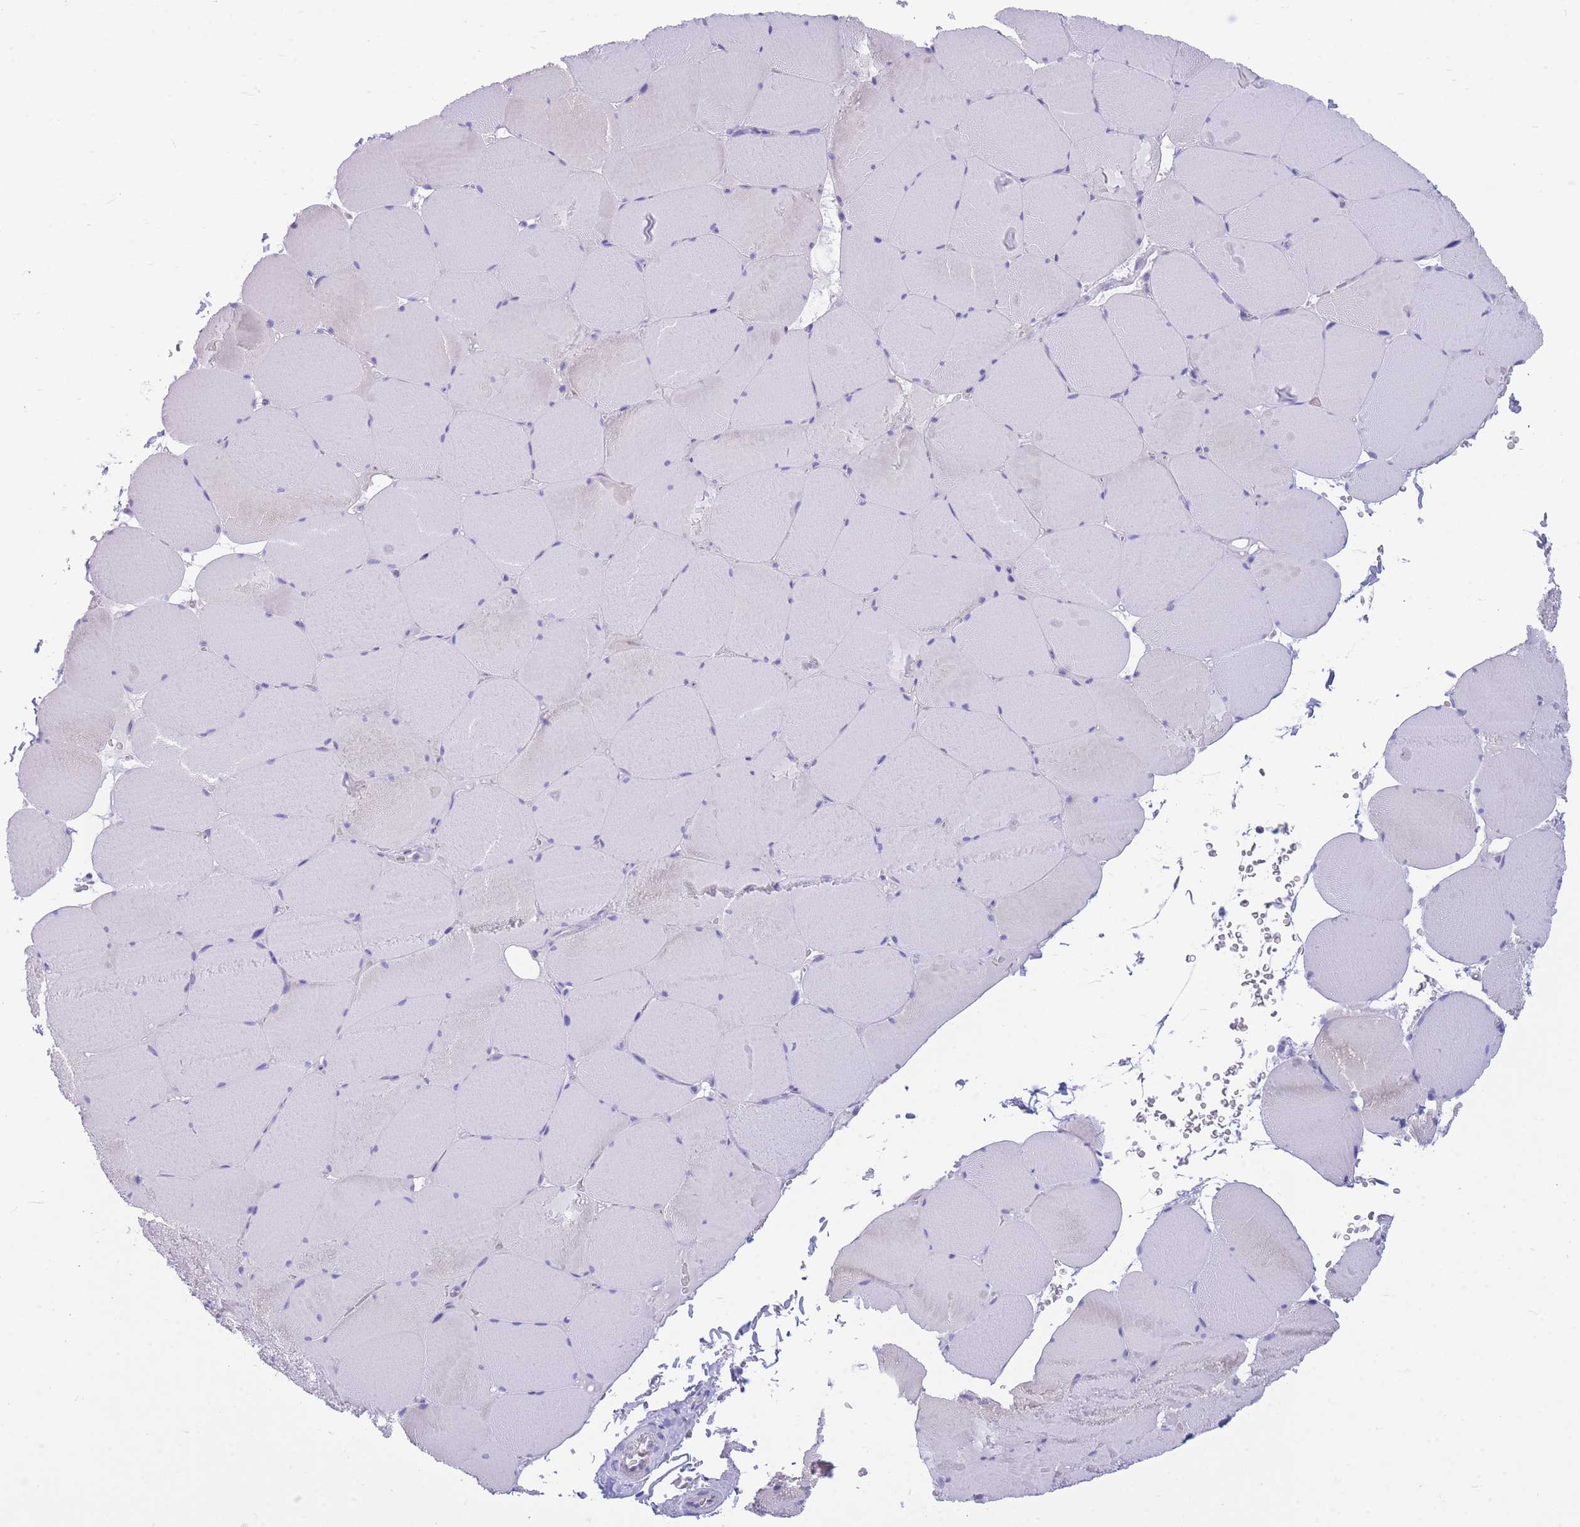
{"staining": {"intensity": "negative", "quantity": "none", "location": "none"}, "tissue": "skeletal muscle", "cell_type": "Myocytes", "image_type": "normal", "snomed": [{"axis": "morphology", "description": "Normal tissue, NOS"}, {"axis": "topography", "description": "Skeletal muscle"}, {"axis": "topography", "description": "Head-Neck"}], "caption": "Immunohistochemistry image of benign skeletal muscle: skeletal muscle stained with DAB exhibits no significant protein expression in myocytes. The staining is performed using DAB brown chromogen with nuclei counter-stained in using hematoxylin.", "gene": "ZFP62", "patient": {"sex": "male", "age": 66}}